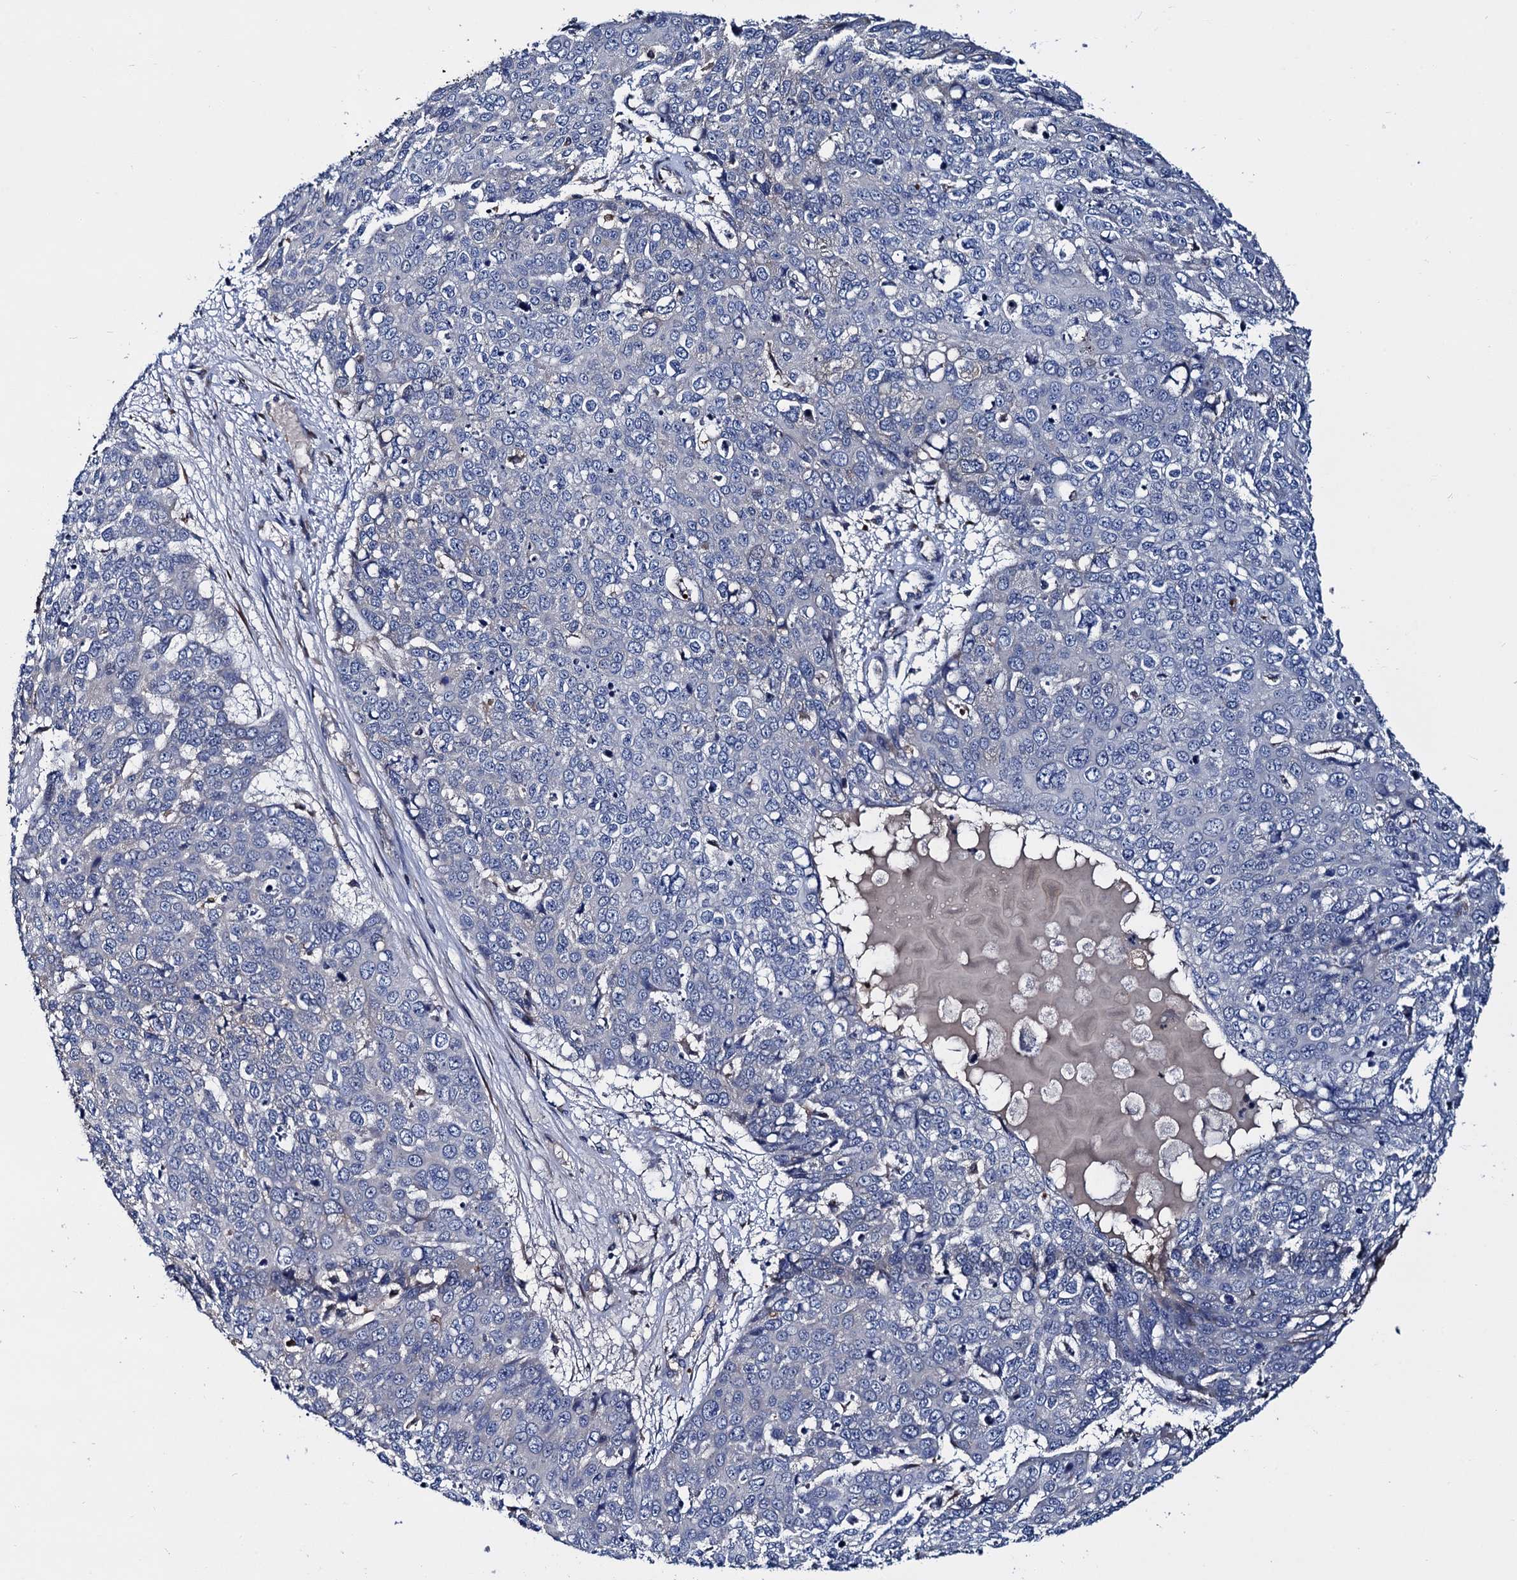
{"staining": {"intensity": "negative", "quantity": "none", "location": "none"}, "tissue": "skin cancer", "cell_type": "Tumor cells", "image_type": "cancer", "snomed": [{"axis": "morphology", "description": "Squamous cell carcinoma, NOS"}, {"axis": "topography", "description": "Skin"}], "caption": "Immunohistochemical staining of skin cancer (squamous cell carcinoma) demonstrates no significant positivity in tumor cells.", "gene": "TRMT112", "patient": {"sex": "male", "age": 71}}